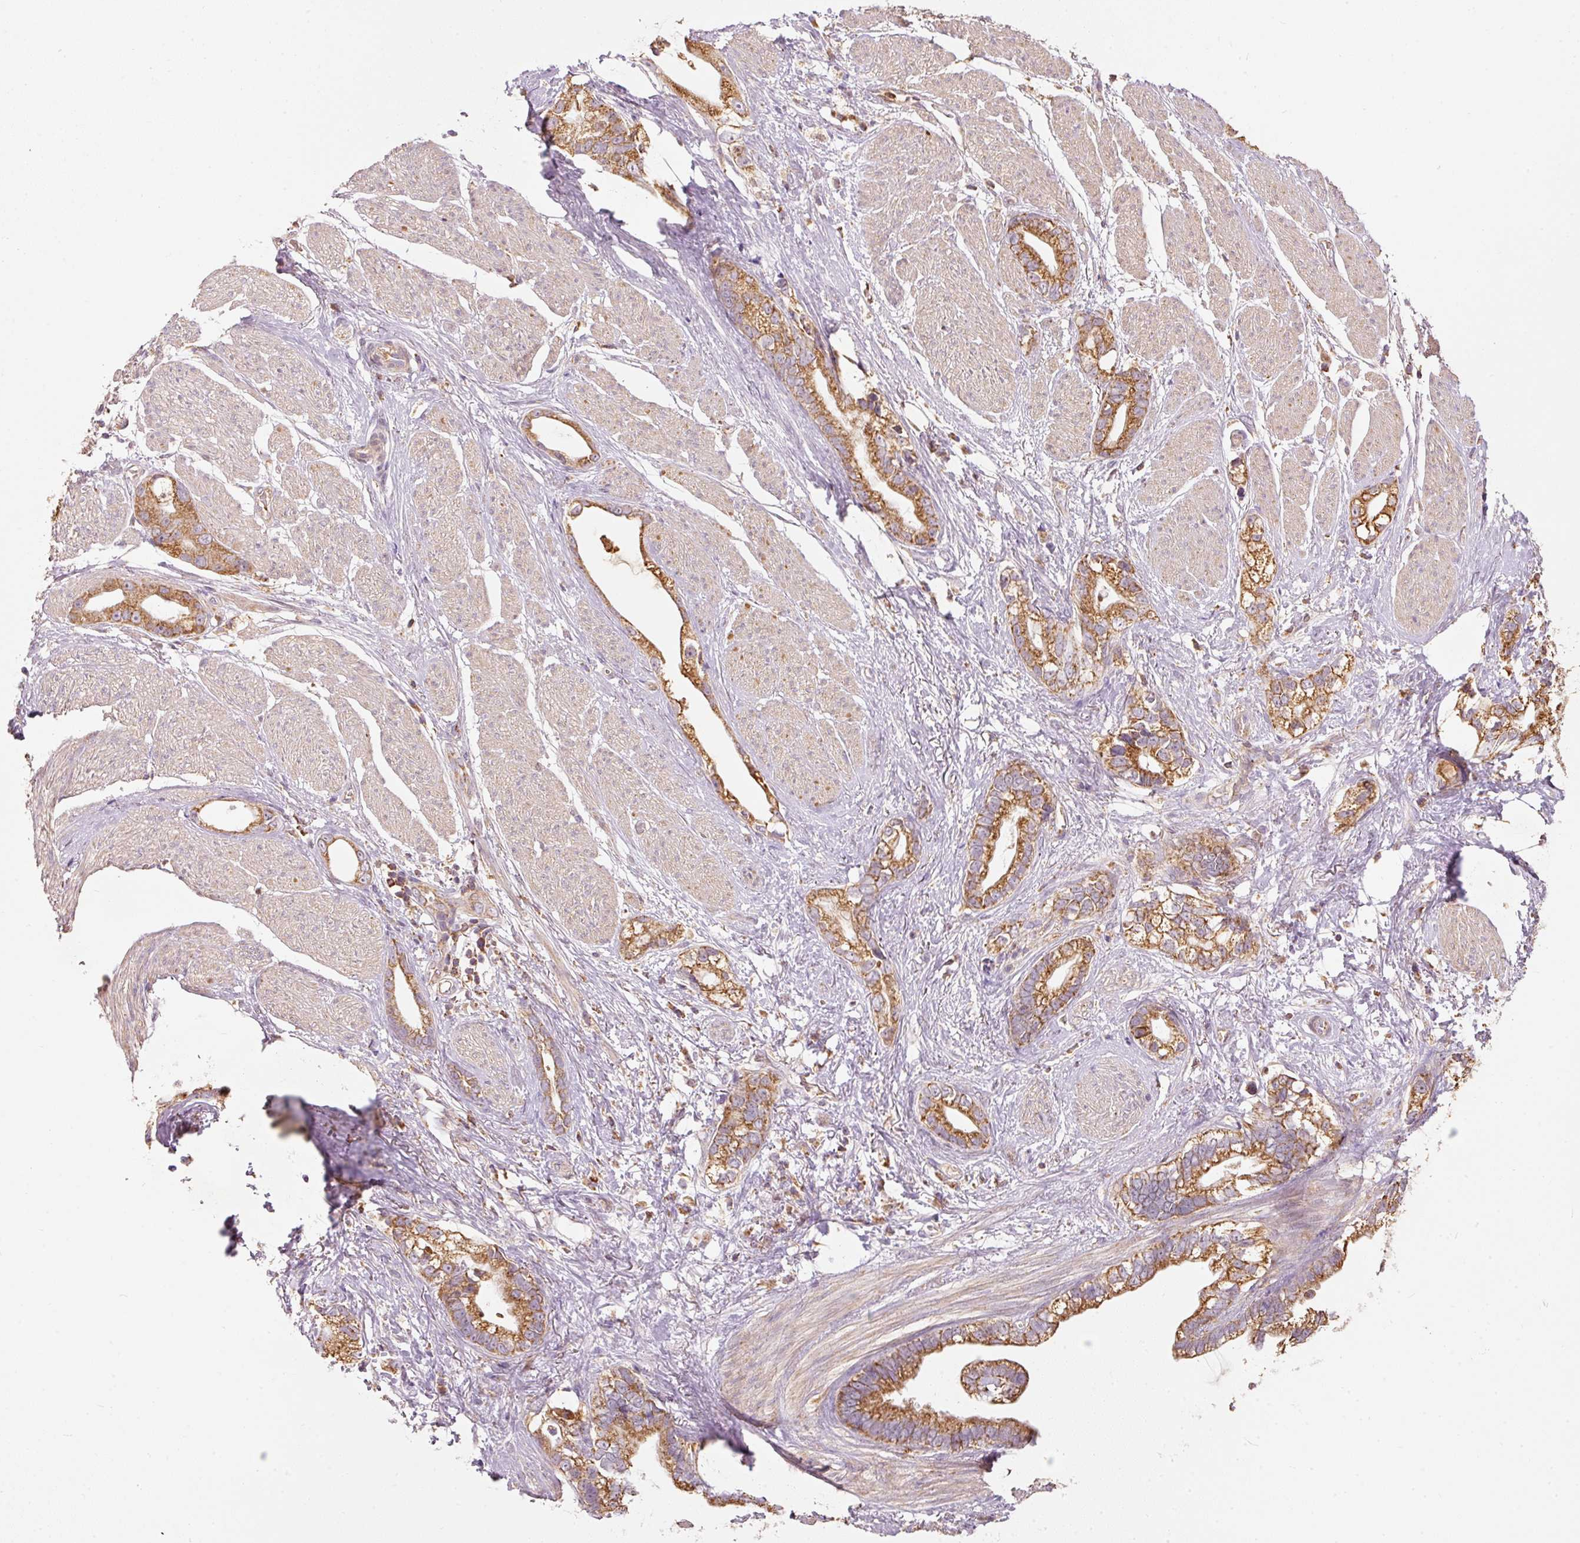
{"staining": {"intensity": "moderate", "quantity": ">75%", "location": "cytoplasmic/membranous"}, "tissue": "stomach cancer", "cell_type": "Tumor cells", "image_type": "cancer", "snomed": [{"axis": "morphology", "description": "Adenocarcinoma, NOS"}, {"axis": "topography", "description": "Stomach"}], "caption": "Human adenocarcinoma (stomach) stained with a protein marker displays moderate staining in tumor cells.", "gene": "PSENEN", "patient": {"sex": "male", "age": 55}}